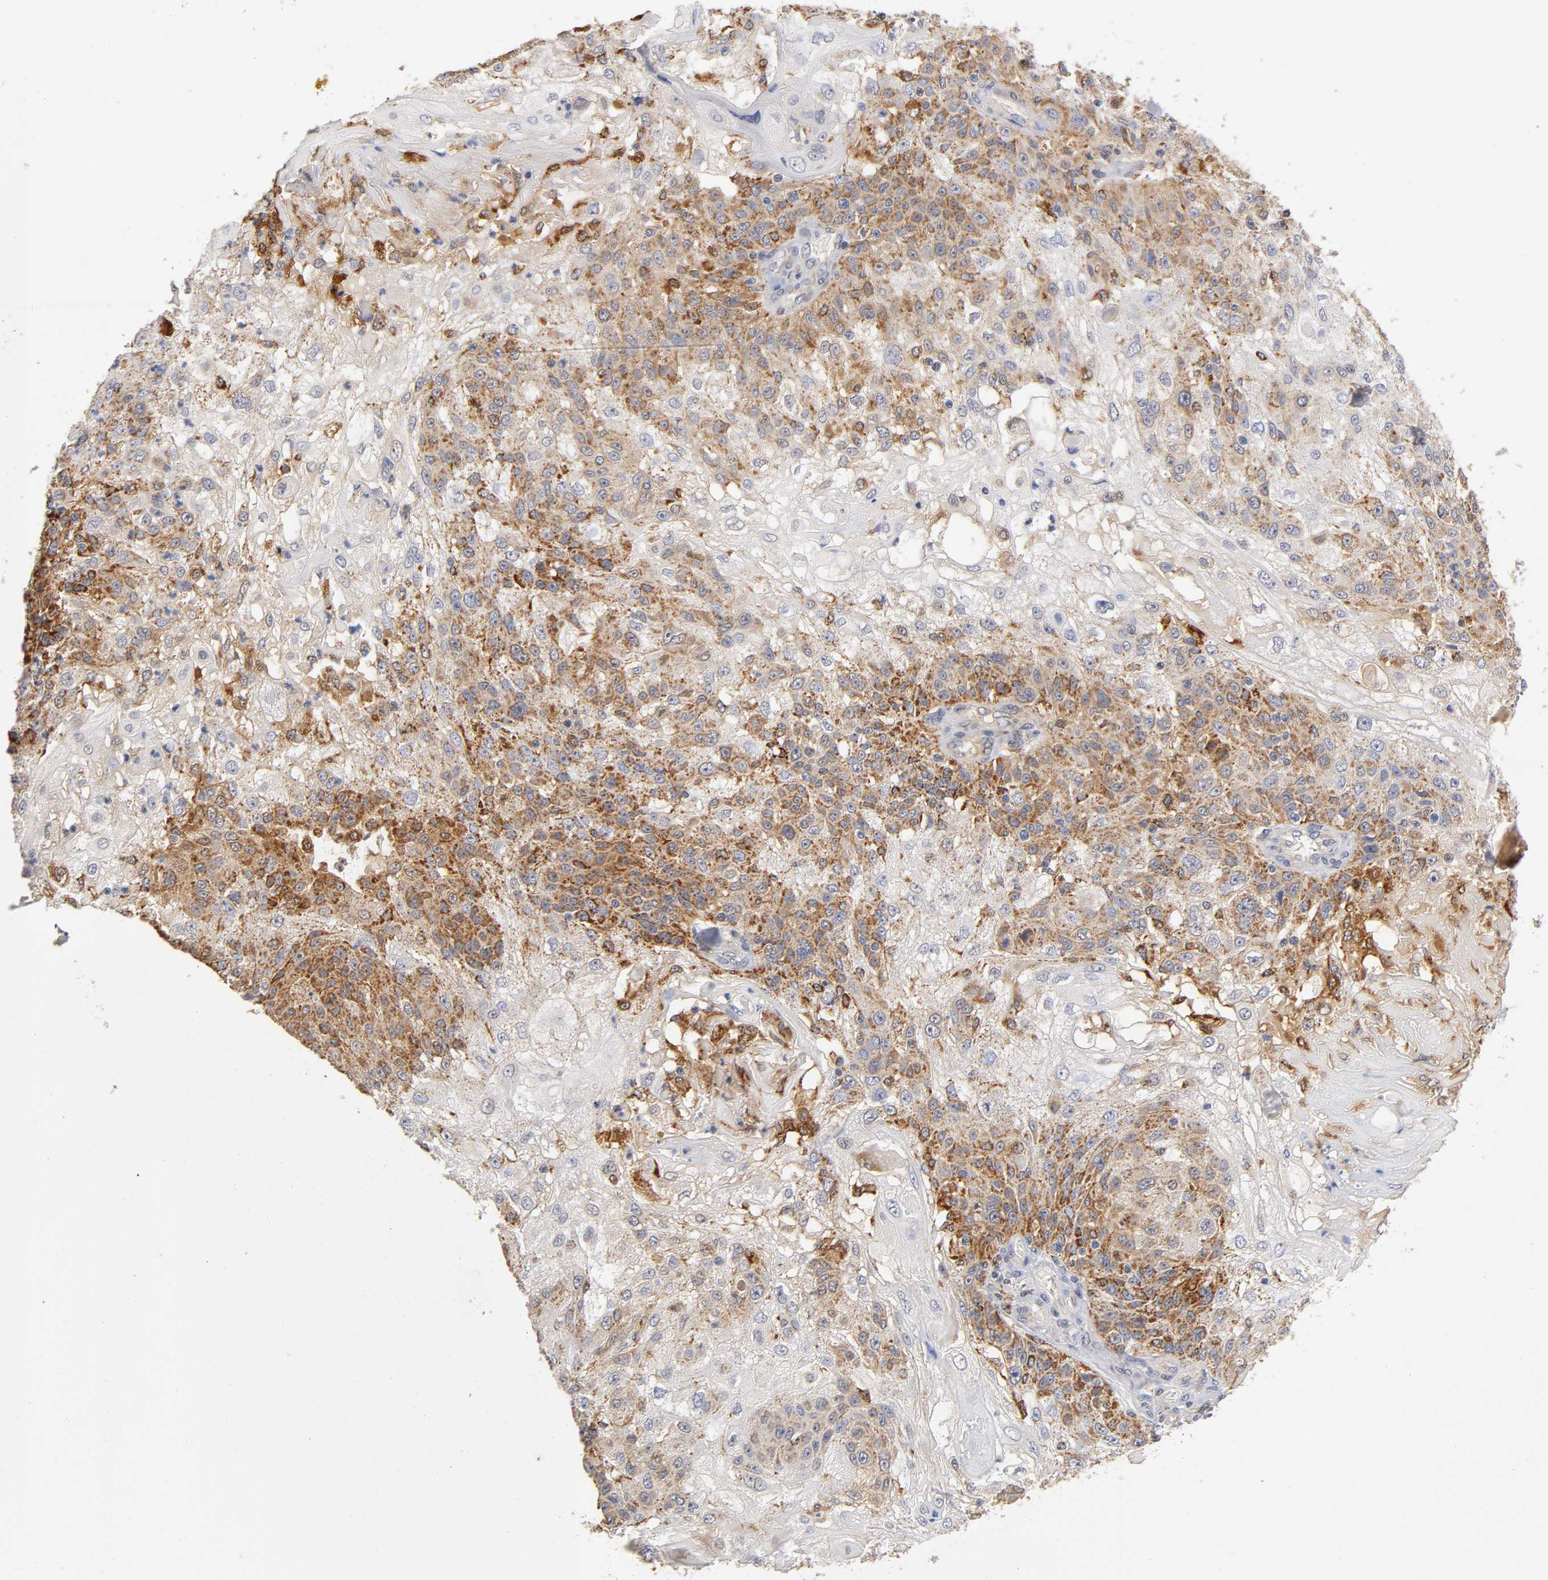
{"staining": {"intensity": "strong", "quantity": "25%-75%", "location": "cytoplasmic/membranous"}, "tissue": "skin cancer", "cell_type": "Tumor cells", "image_type": "cancer", "snomed": [{"axis": "morphology", "description": "Normal tissue, NOS"}, {"axis": "morphology", "description": "Squamous cell carcinoma, NOS"}, {"axis": "topography", "description": "Skin"}], "caption": "Protein expression analysis of human skin cancer (squamous cell carcinoma) reveals strong cytoplasmic/membranous expression in approximately 25%-75% of tumor cells. (DAB = brown stain, brightfield microscopy at high magnification).", "gene": "ISG15", "patient": {"sex": "female", "age": 83}}